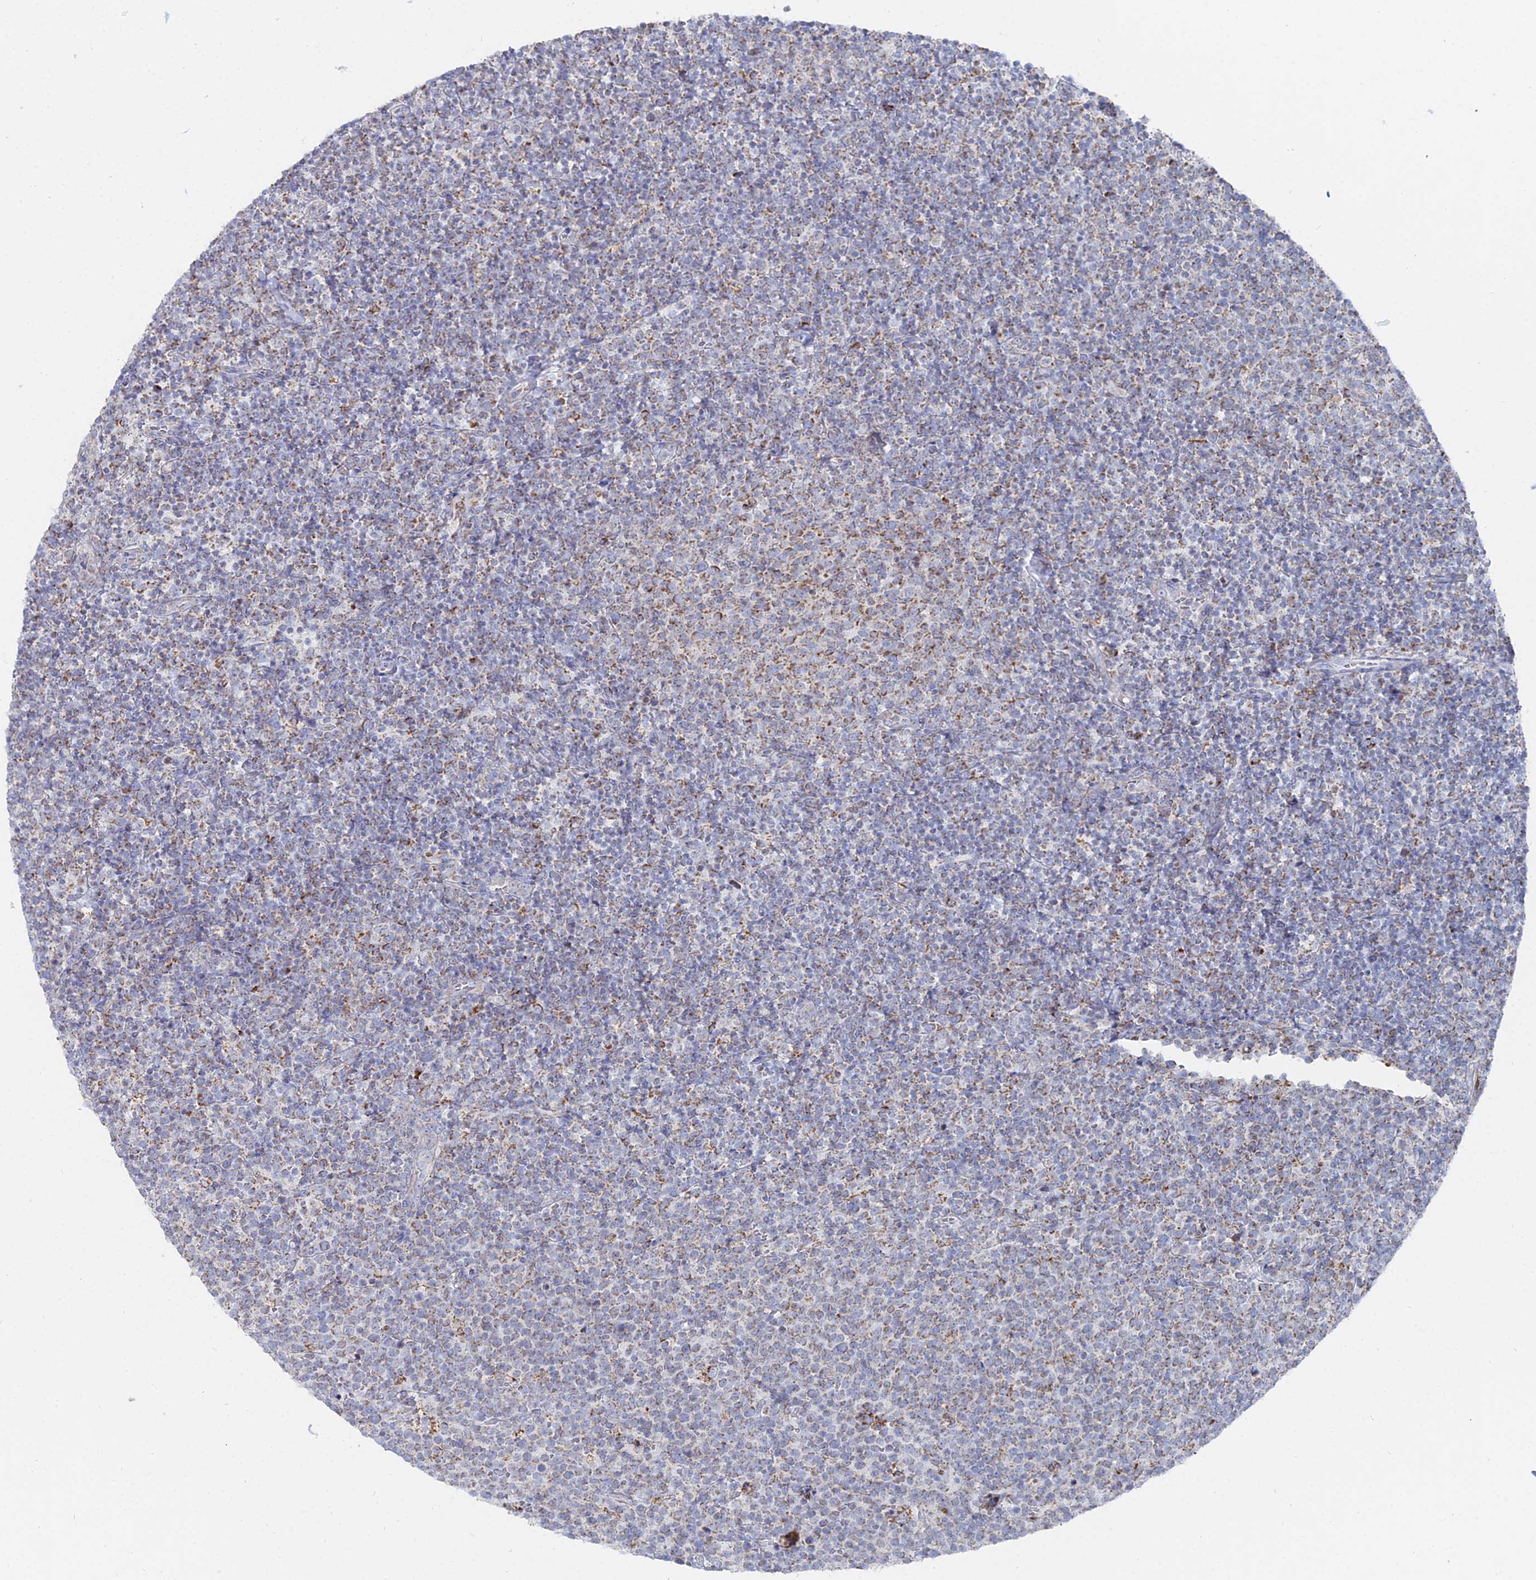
{"staining": {"intensity": "moderate", "quantity": "25%-75%", "location": "cytoplasmic/membranous"}, "tissue": "lymphoma", "cell_type": "Tumor cells", "image_type": "cancer", "snomed": [{"axis": "morphology", "description": "Malignant lymphoma, non-Hodgkin's type, High grade"}, {"axis": "topography", "description": "Lymph node"}], "caption": "Tumor cells reveal medium levels of moderate cytoplasmic/membranous staining in about 25%-75% of cells in human malignant lymphoma, non-Hodgkin's type (high-grade).", "gene": "MPC1", "patient": {"sex": "male", "age": 61}}